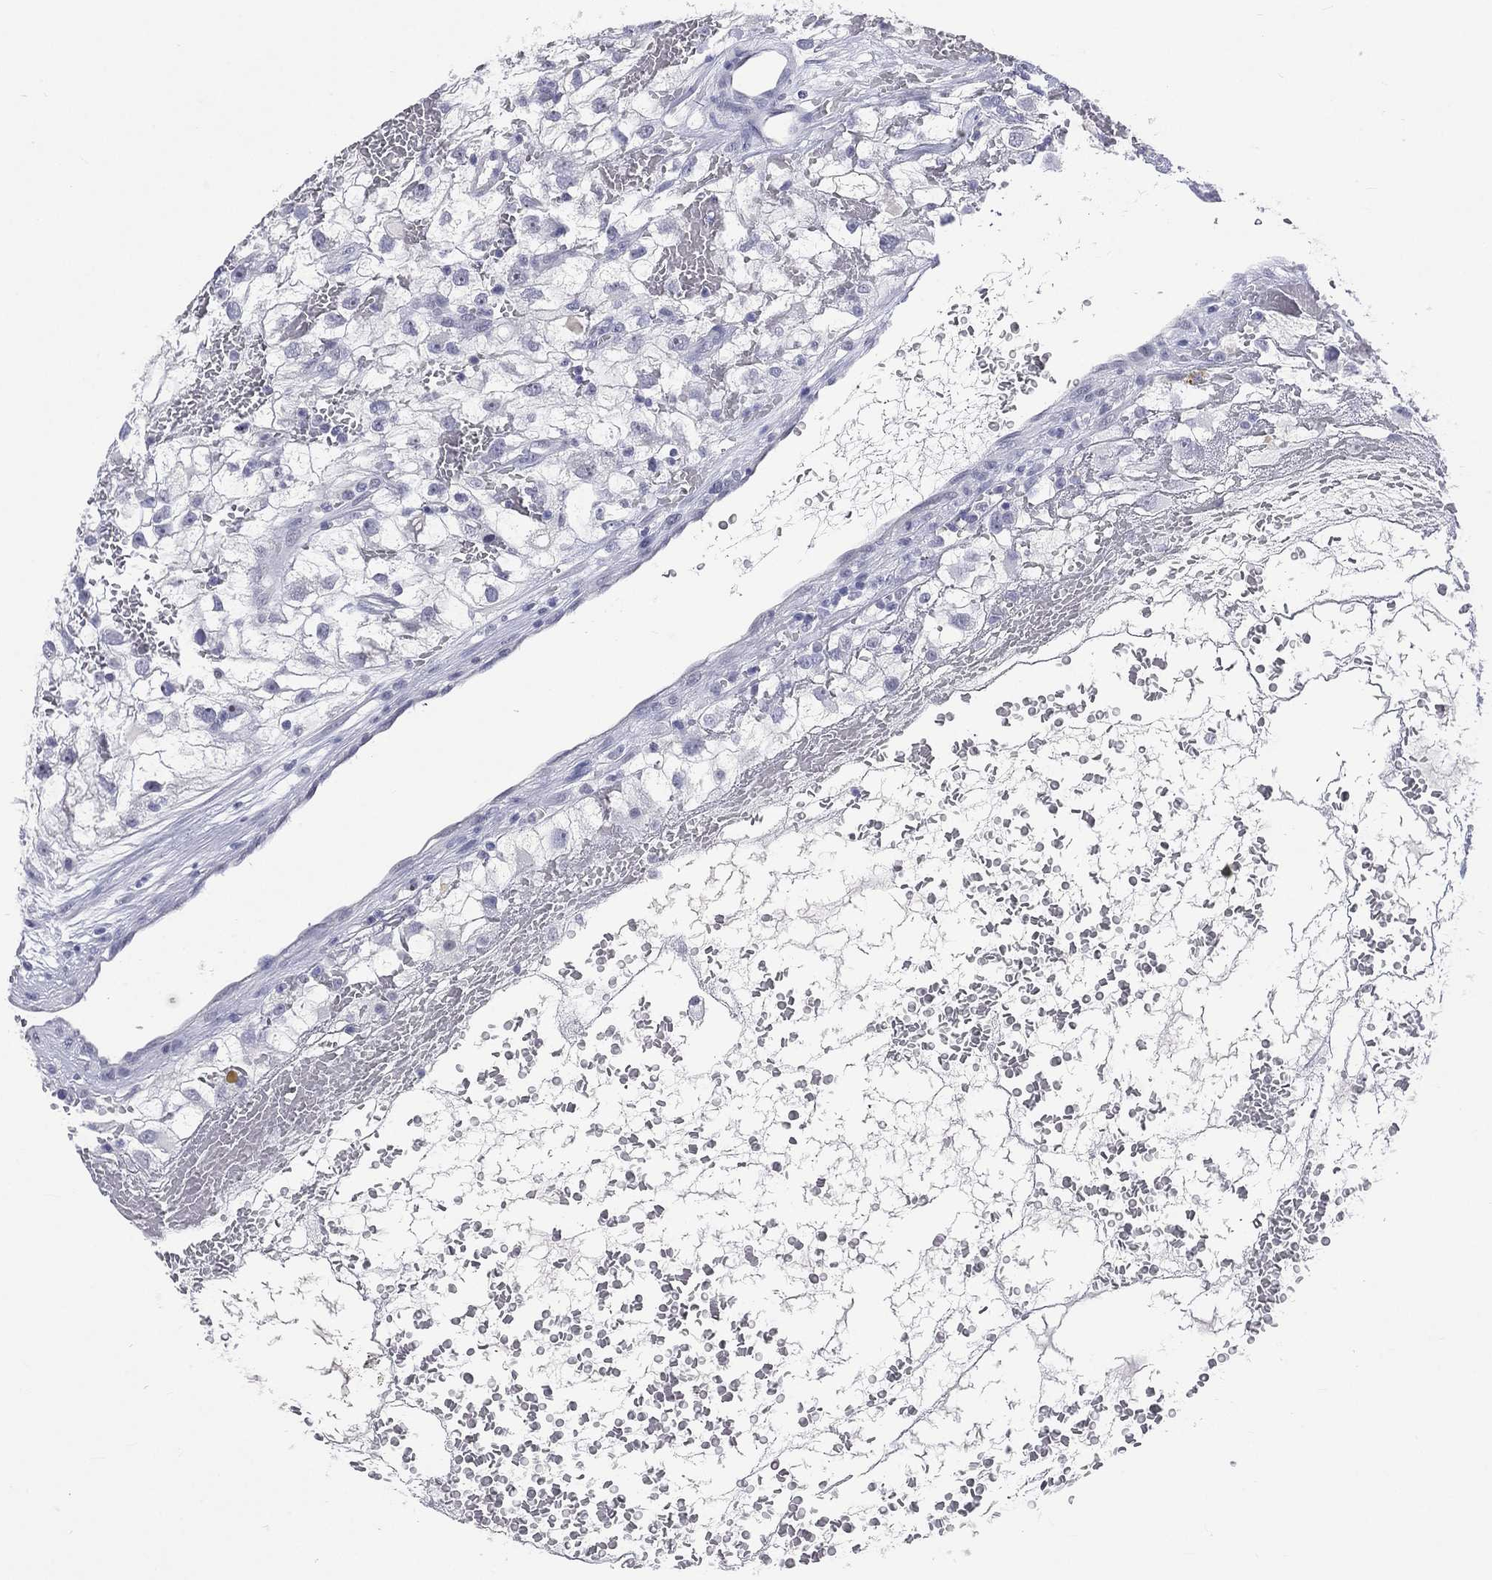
{"staining": {"intensity": "negative", "quantity": "none", "location": "none"}, "tissue": "renal cancer", "cell_type": "Tumor cells", "image_type": "cancer", "snomed": [{"axis": "morphology", "description": "Adenocarcinoma, NOS"}, {"axis": "topography", "description": "Kidney"}], "caption": "Immunohistochemistry (IHC) image of neoplastic tissue: renal cancer (adenocarcinoma) stained with DAB (3,3'-diaminobenzidine) exhibits no significant protein positivity in tumor cells.", "gene": "SSX1", "patient": {"sex": "male", "age": 59}}